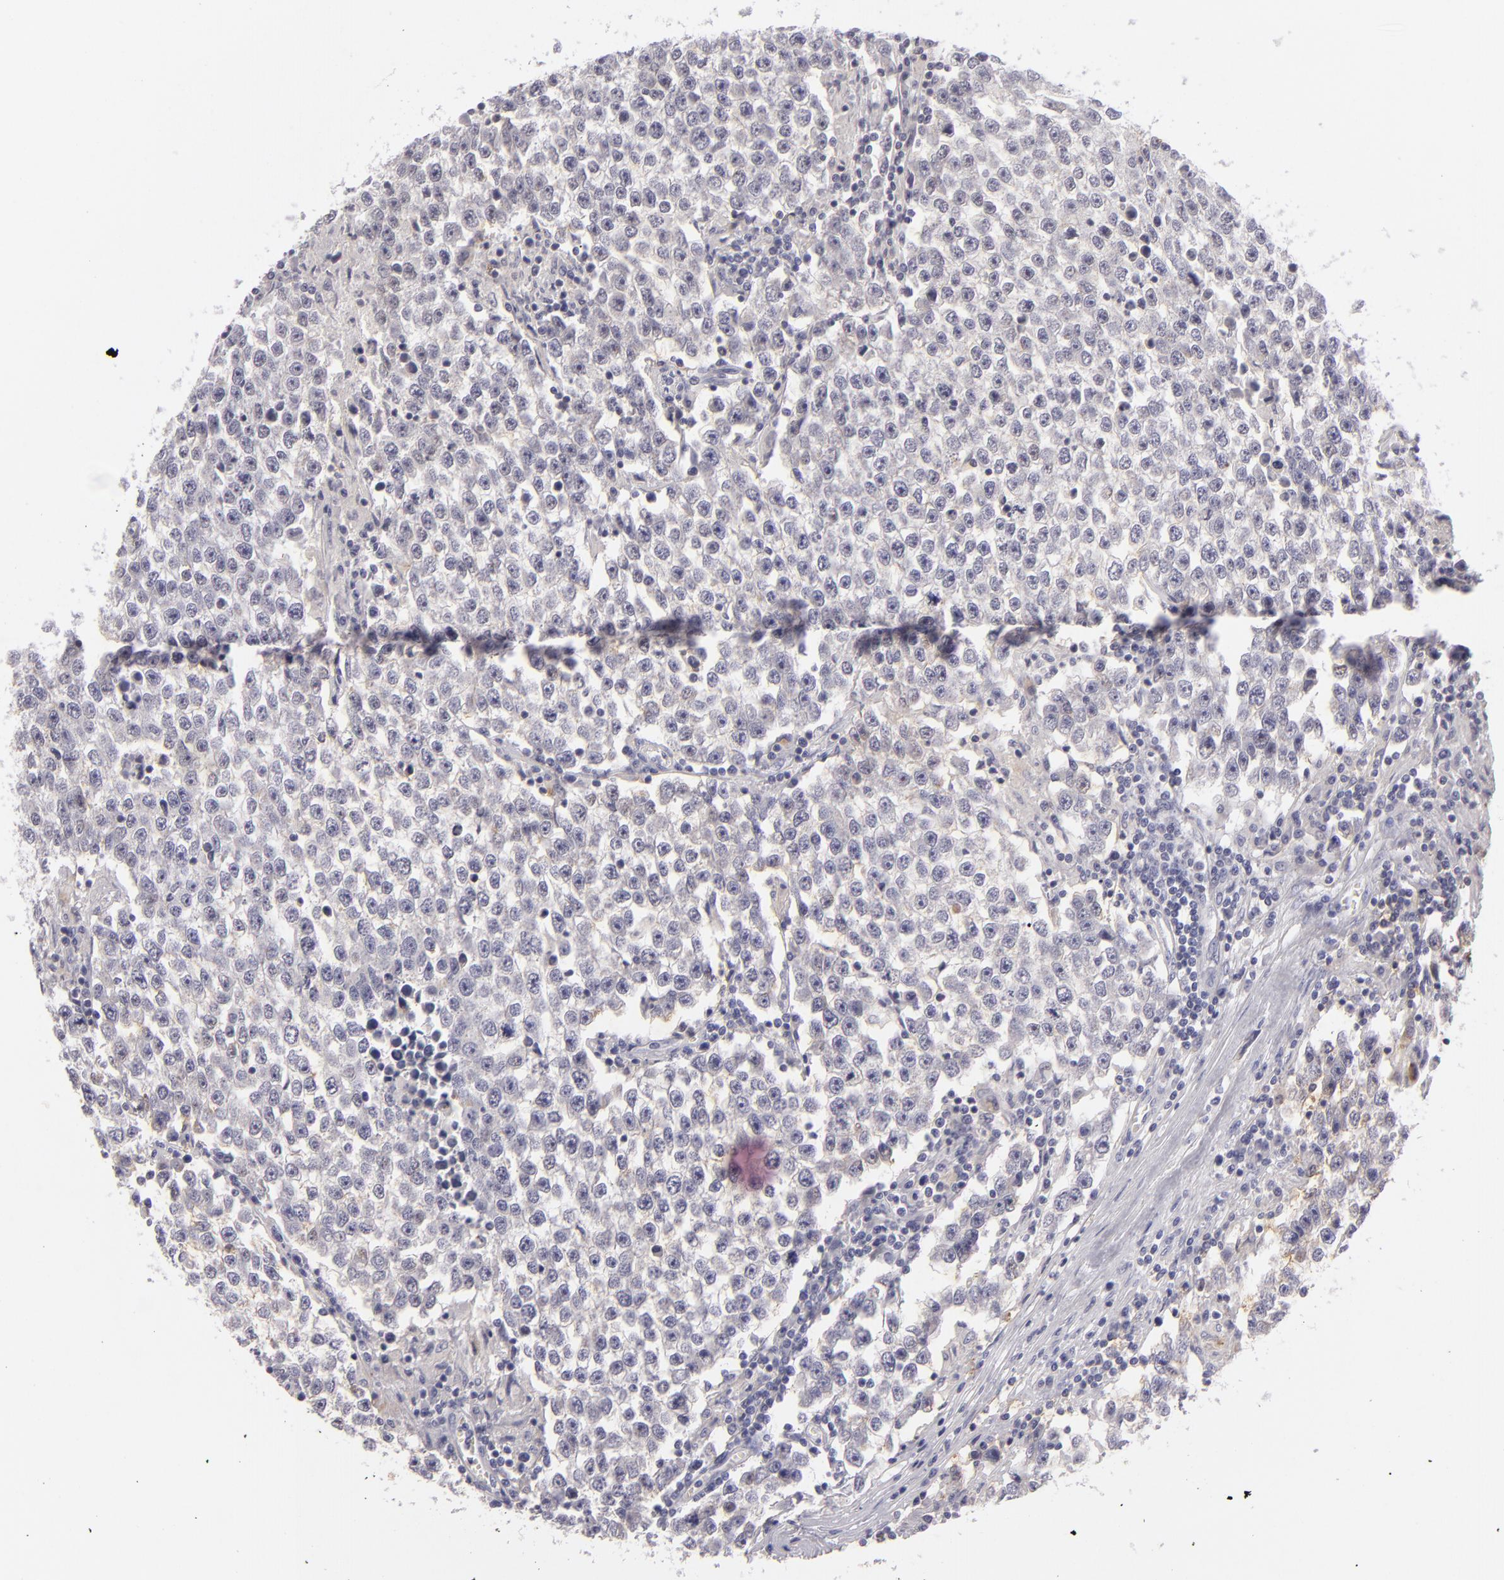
{"staining": {"intensity": "weak", "quantity": "25%-75%", "location": "cytoplasmic/membranous"}, "tissue": "testis cancer", "cell_type": "Tumor cells", "image_type": "cancer", "snomed": [{"axis": "morphology", "description": "Seminoma, NOS"}, {"axis": "topography", "description": "Testis"}], "caption": "Protein analysis of seminoma (testis) tissue exhibits weak cytoplasmic/membranous expression in approximately 25%-75% of tumor cells.", "gene": "TNNC1", "patient": {"sex": "male", "age": 36}}